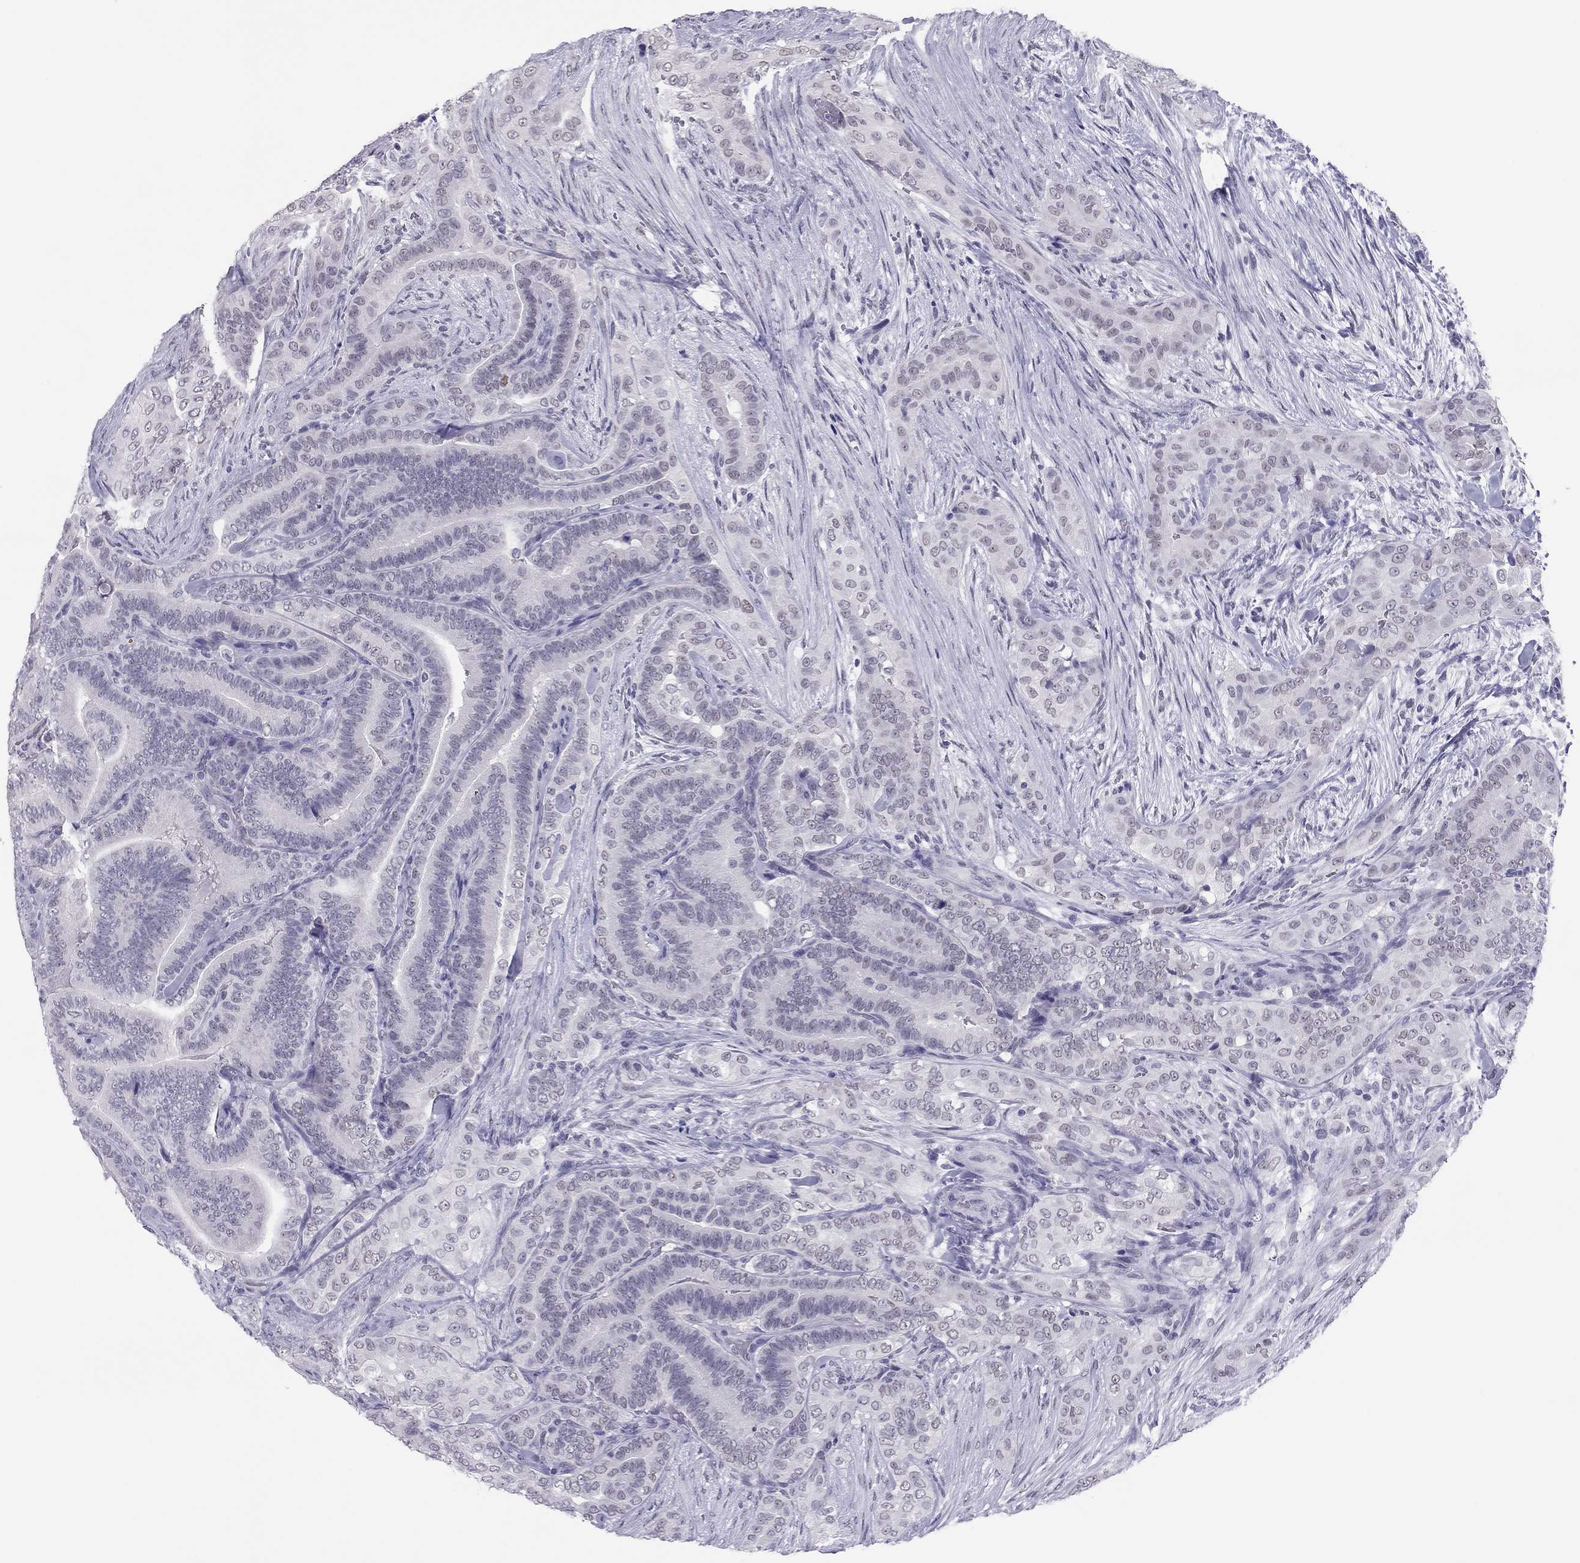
{"staining": {"intensity": "negative", "quantity": "none", "location": "none"}, "tissue": "thyroid cancer", "cell_type": "Tumor cells", "image_type": "cancer", "snomed": [{"axis": "morphology", "description": "Papillary adenocarcinoma, NOS"}, {"axis": "topography", "description": "Thyroid gland"}], "caption": "Papillary adenocarcinoma (thyroid) was stained to show a protein in brown. There is no significant staining in tumor cells. (DAB (3,3'-diaminobenzidine) IHC, high magnification).", "gene": "PHOX2A", "patient": {"sex": "male", "age": 61}}